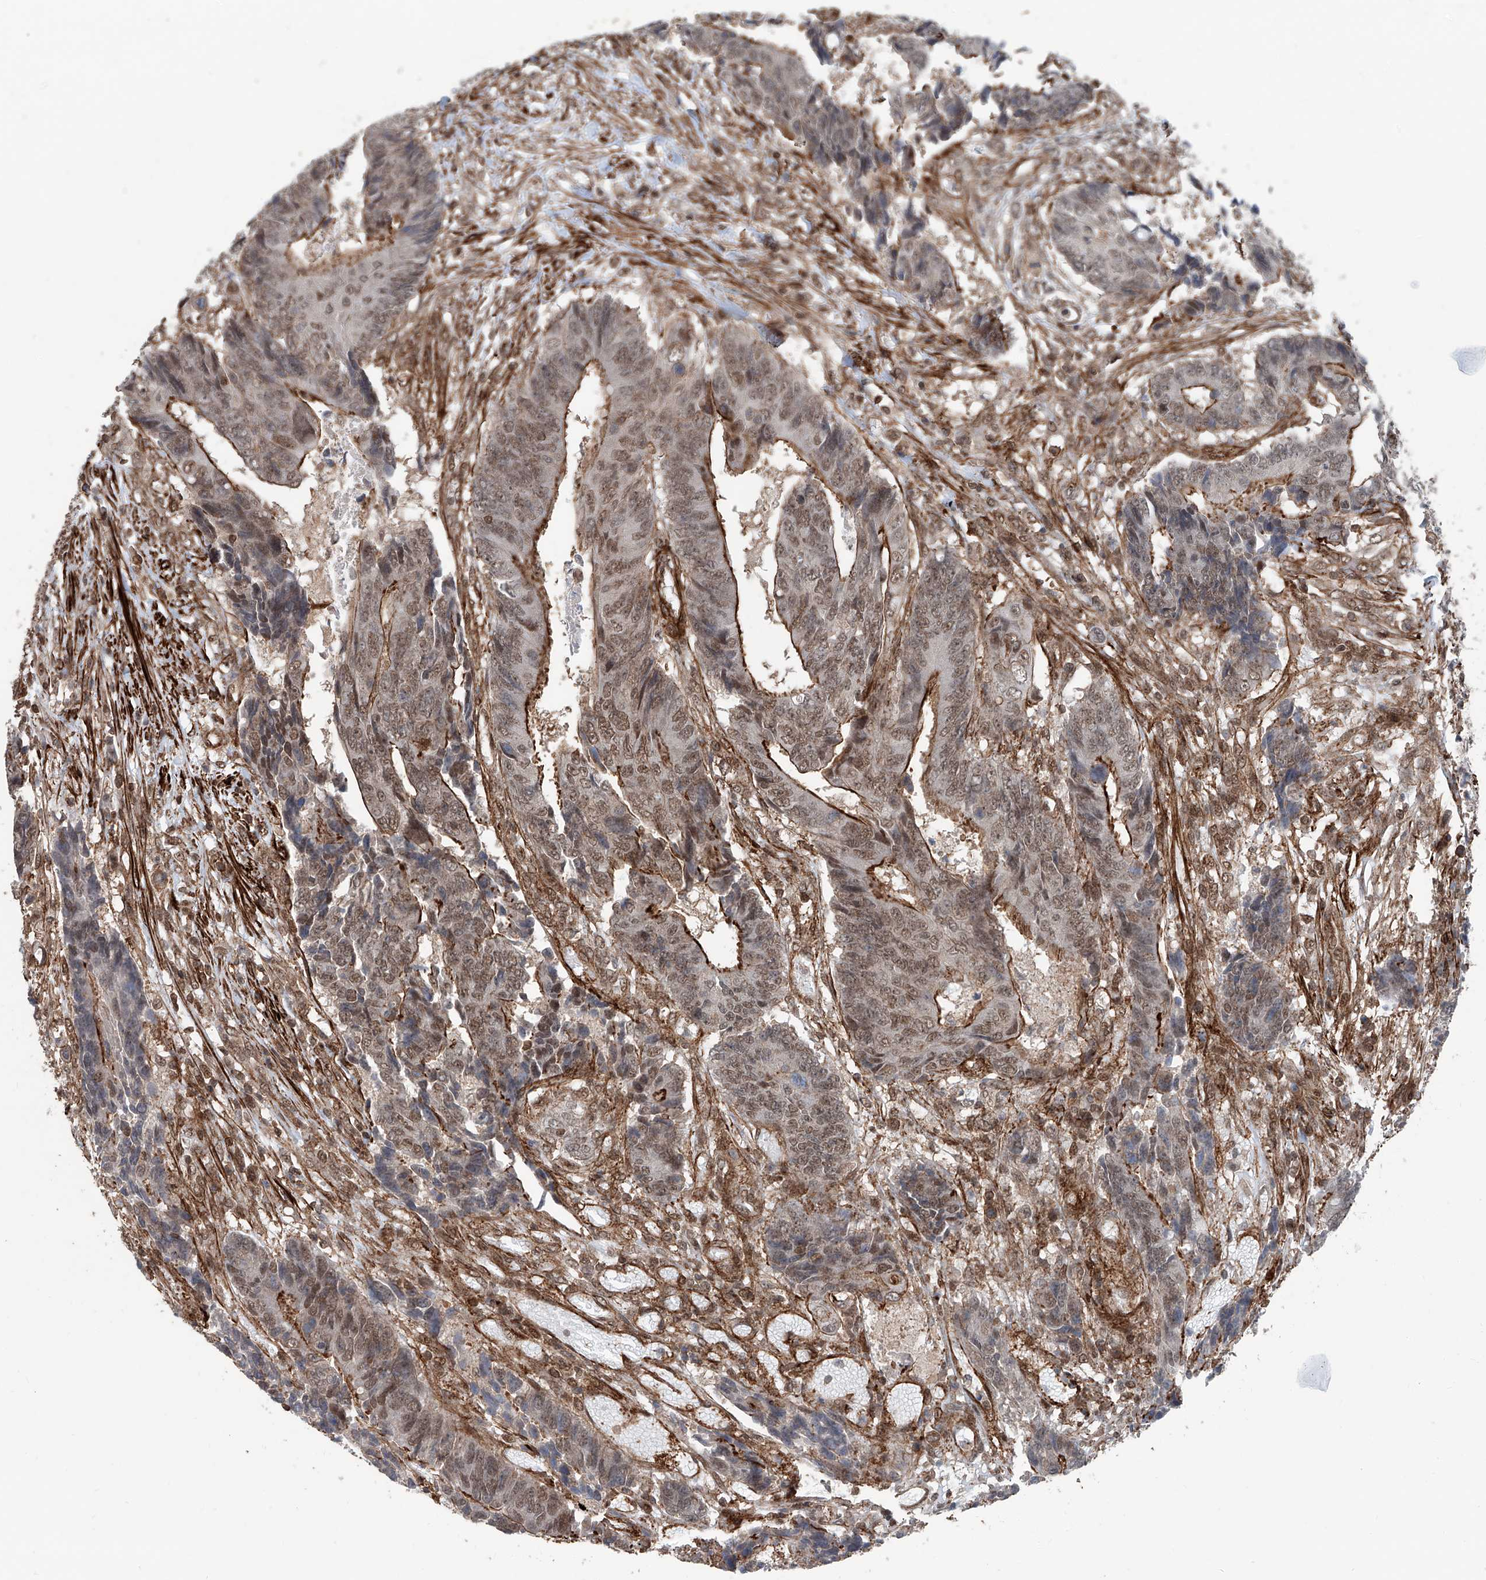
{"staining": {"intensity": "moderate", "quantity": "25%-75%", "location": "cytoplasmic/membranous,nuclear"}, "tissue": "colorectal cancer", "cell_type": "Tumor cells", "image_type": "cancer", "snomed": [{"axis": "morphology", "description": "Adenocarcinoma, NOS"}, {"axis": "topography", "description": "Rectum"}], "caption": "Colorectal cancer (adenocarcinoma) stained with a protein marker demonstrates moderate staining in tumor cells.", "gene": "SDE2", "patient": {"sex": "male", "age": 84}}